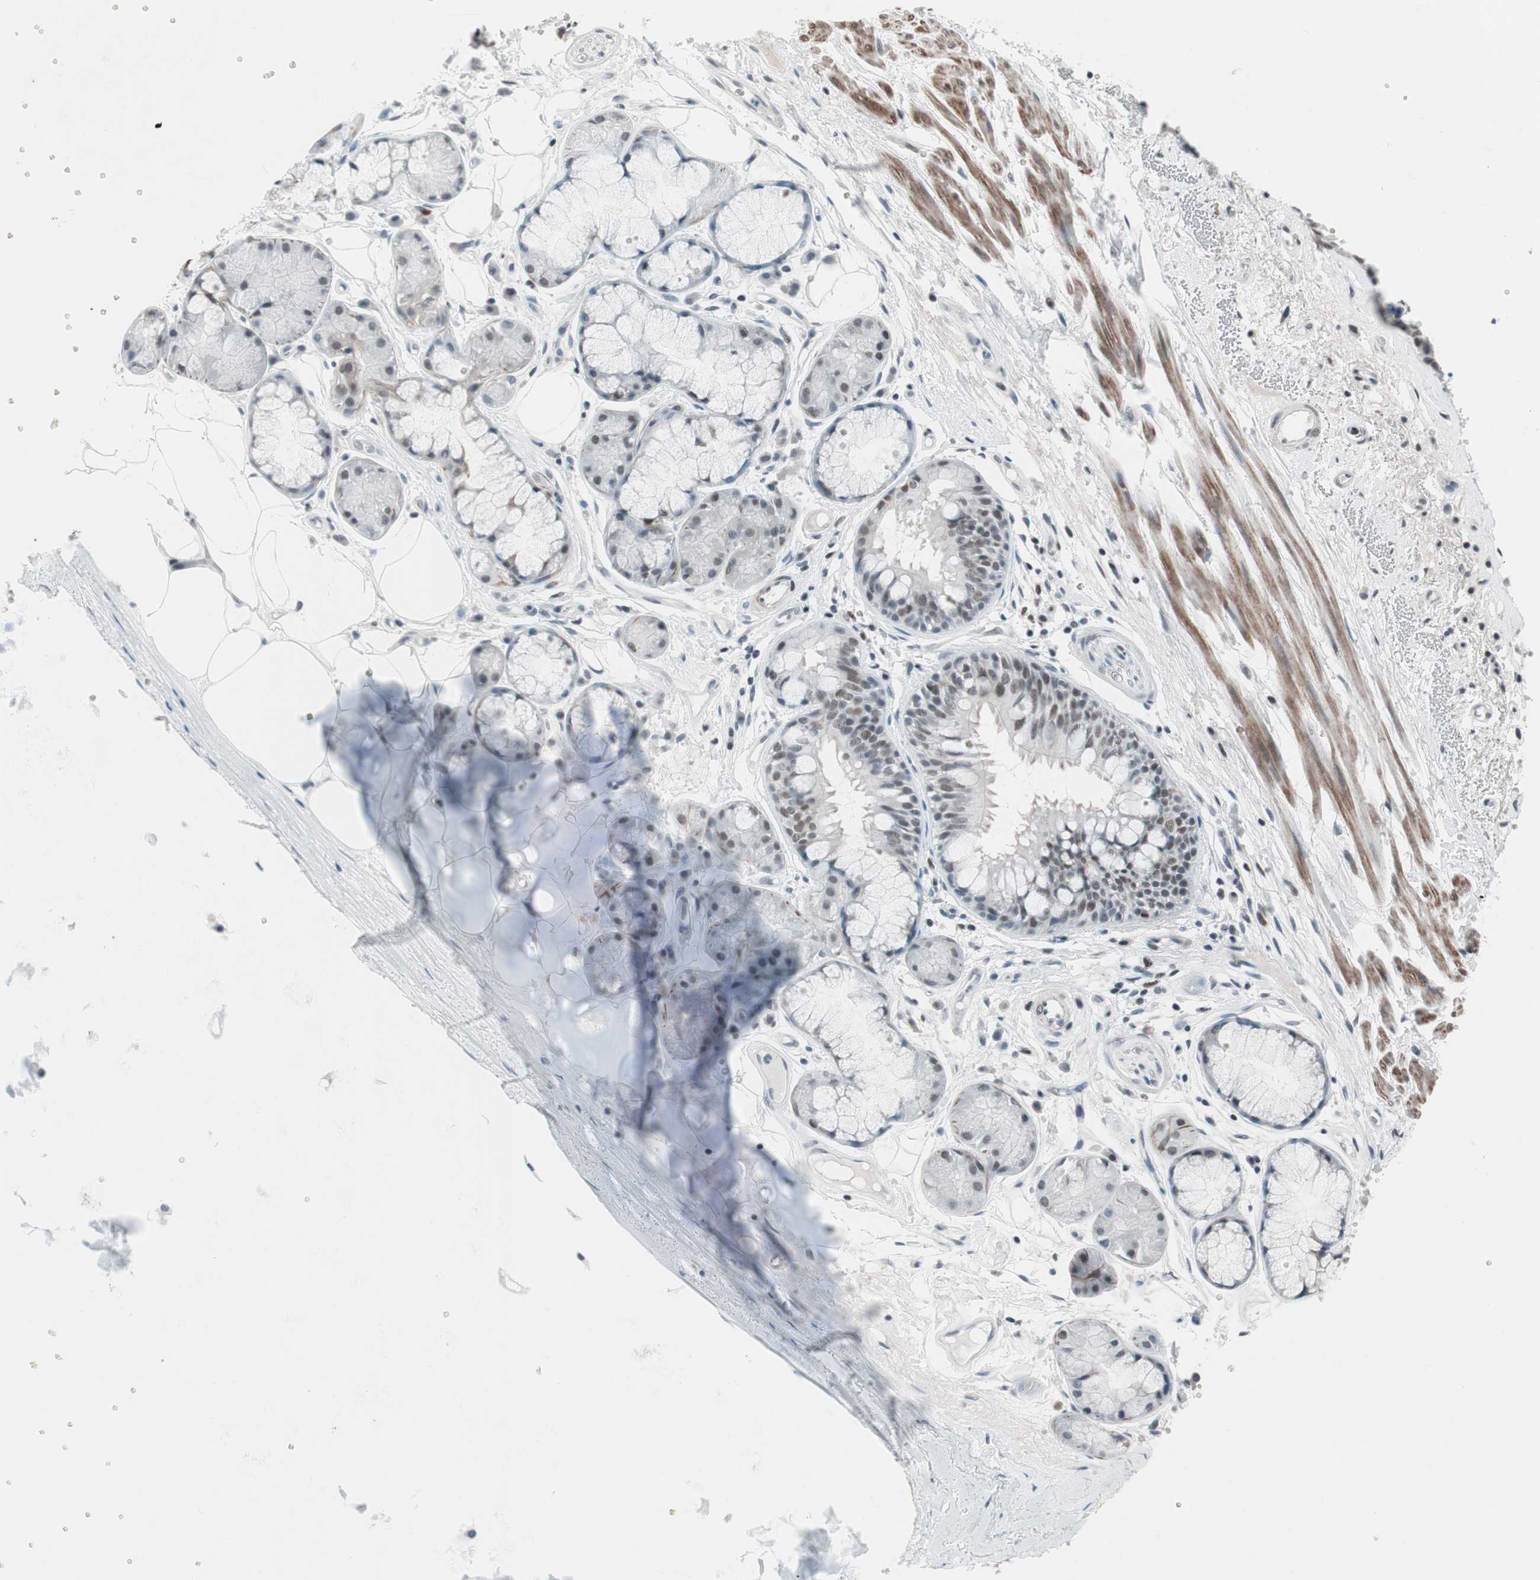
{"staining": {"intensity": "strong", "quantity": ">75%", "location": "nuclear"}, "tissue": "bronchus", "cell_type": "Respiratory epithelial cells", "image_type": "normal", "snomed": [{"axis": "morphology", "description": "Normal tissue, NOS"}, {"axis": "topography", "description": "Bronchus"}], "caption": "Immunohistochemical staining of normal human bronchus reveals strong nuclear protein staining in approximately >75% of respiratory epithelial cells.", "gene": "ARID1A", "patient": {"sex": "male", "age": 66}}